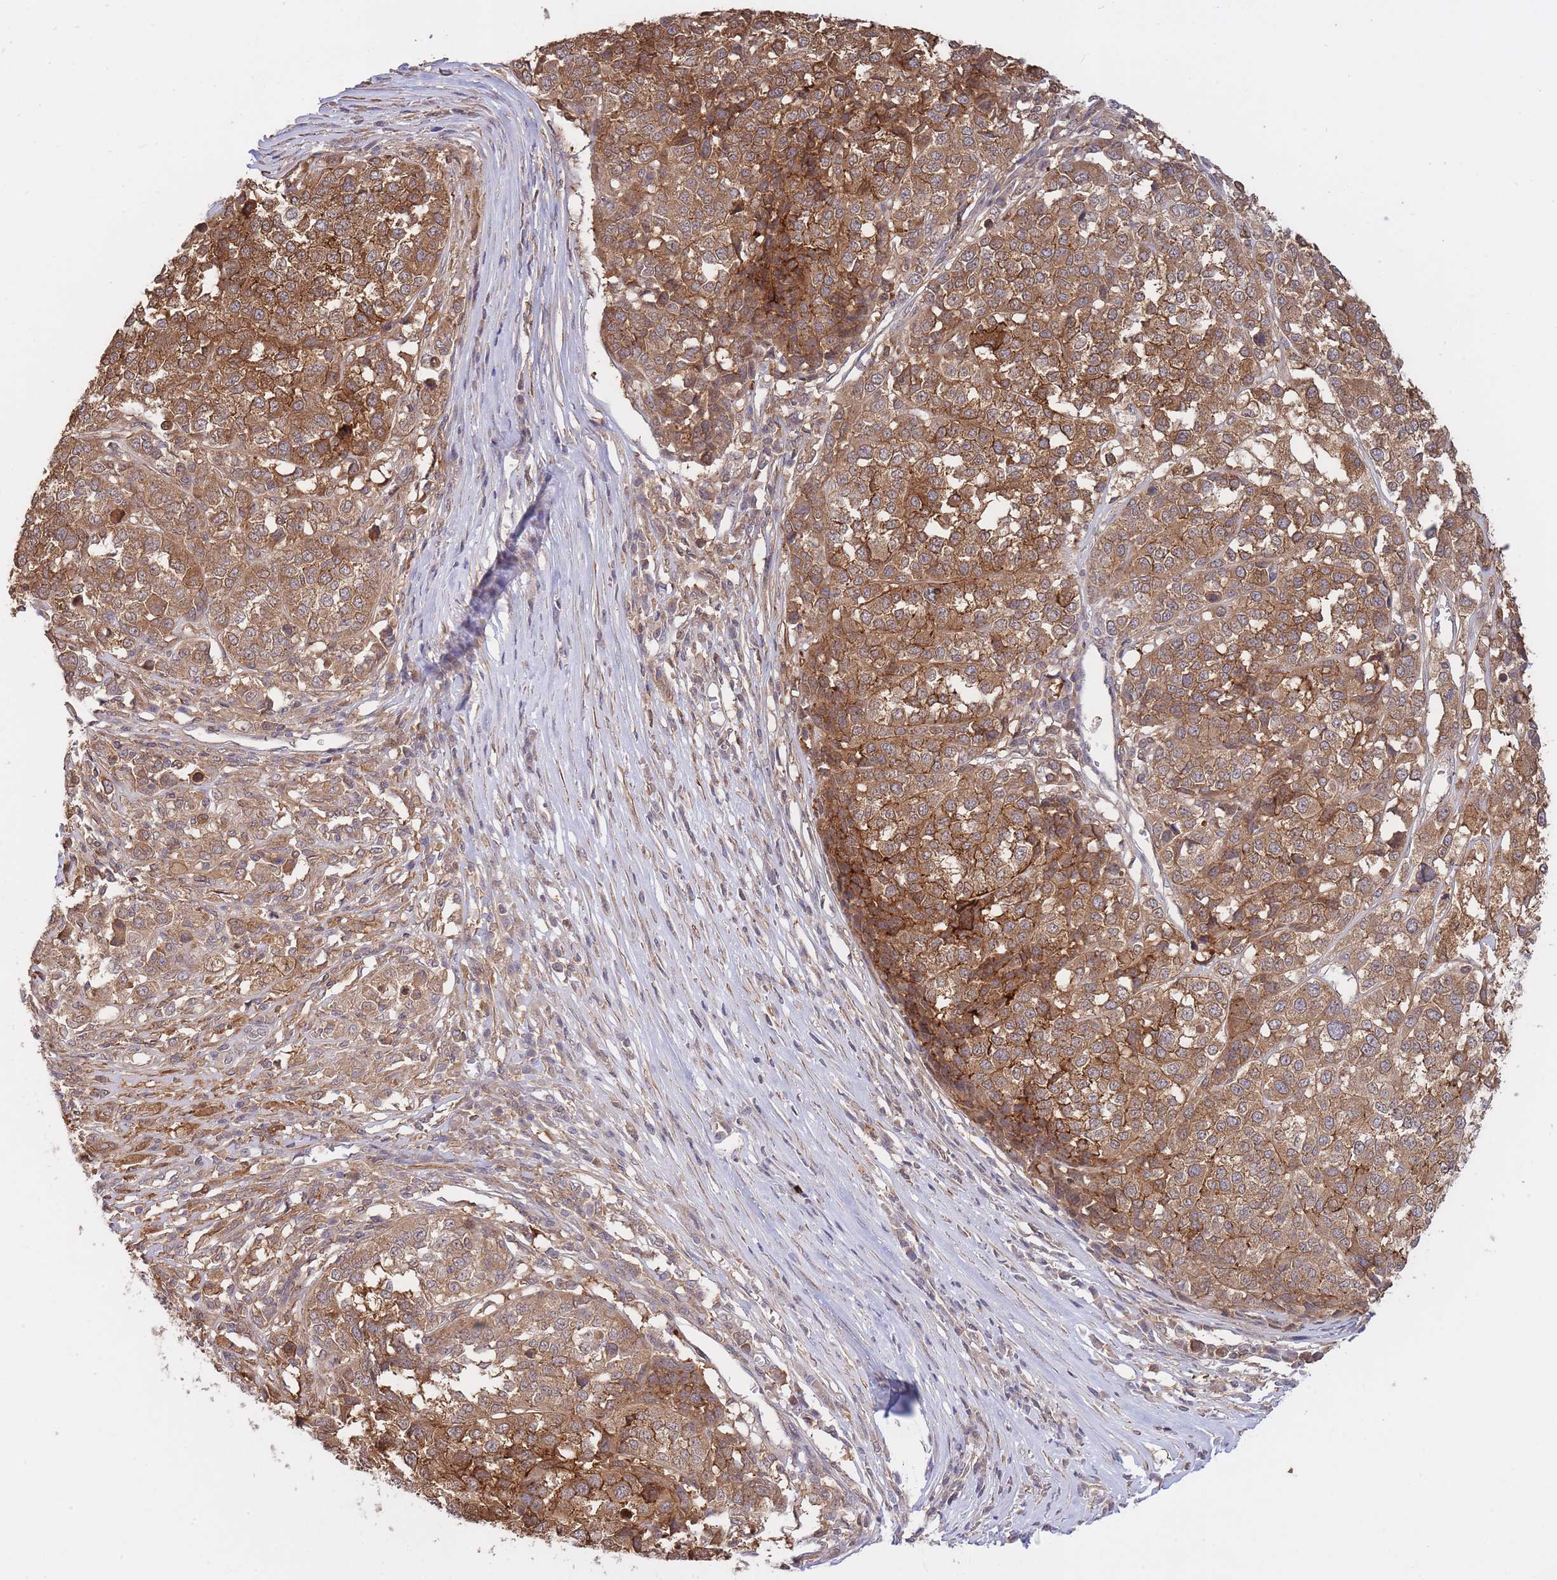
{"staining": {"intensity": "moderate", "quantity": ">75%", "location": "cytoplasmic/membranous"}, "tissue": "melanoma", "cell_type": "Tumor cells", "image_type": "cancer", "snomed": [{"axis": "morphology", "description": "Malignant melanoma, Metastatic site"}, {"axis": "topography", "description": "Lymph node"}], "caption": "Human malignant melanoma (metastatic site) stained with a protein marker shows moderate staining in tumor cells.", "gene": "ZNF304", "patient": {"sex": "male", "age": 44}}